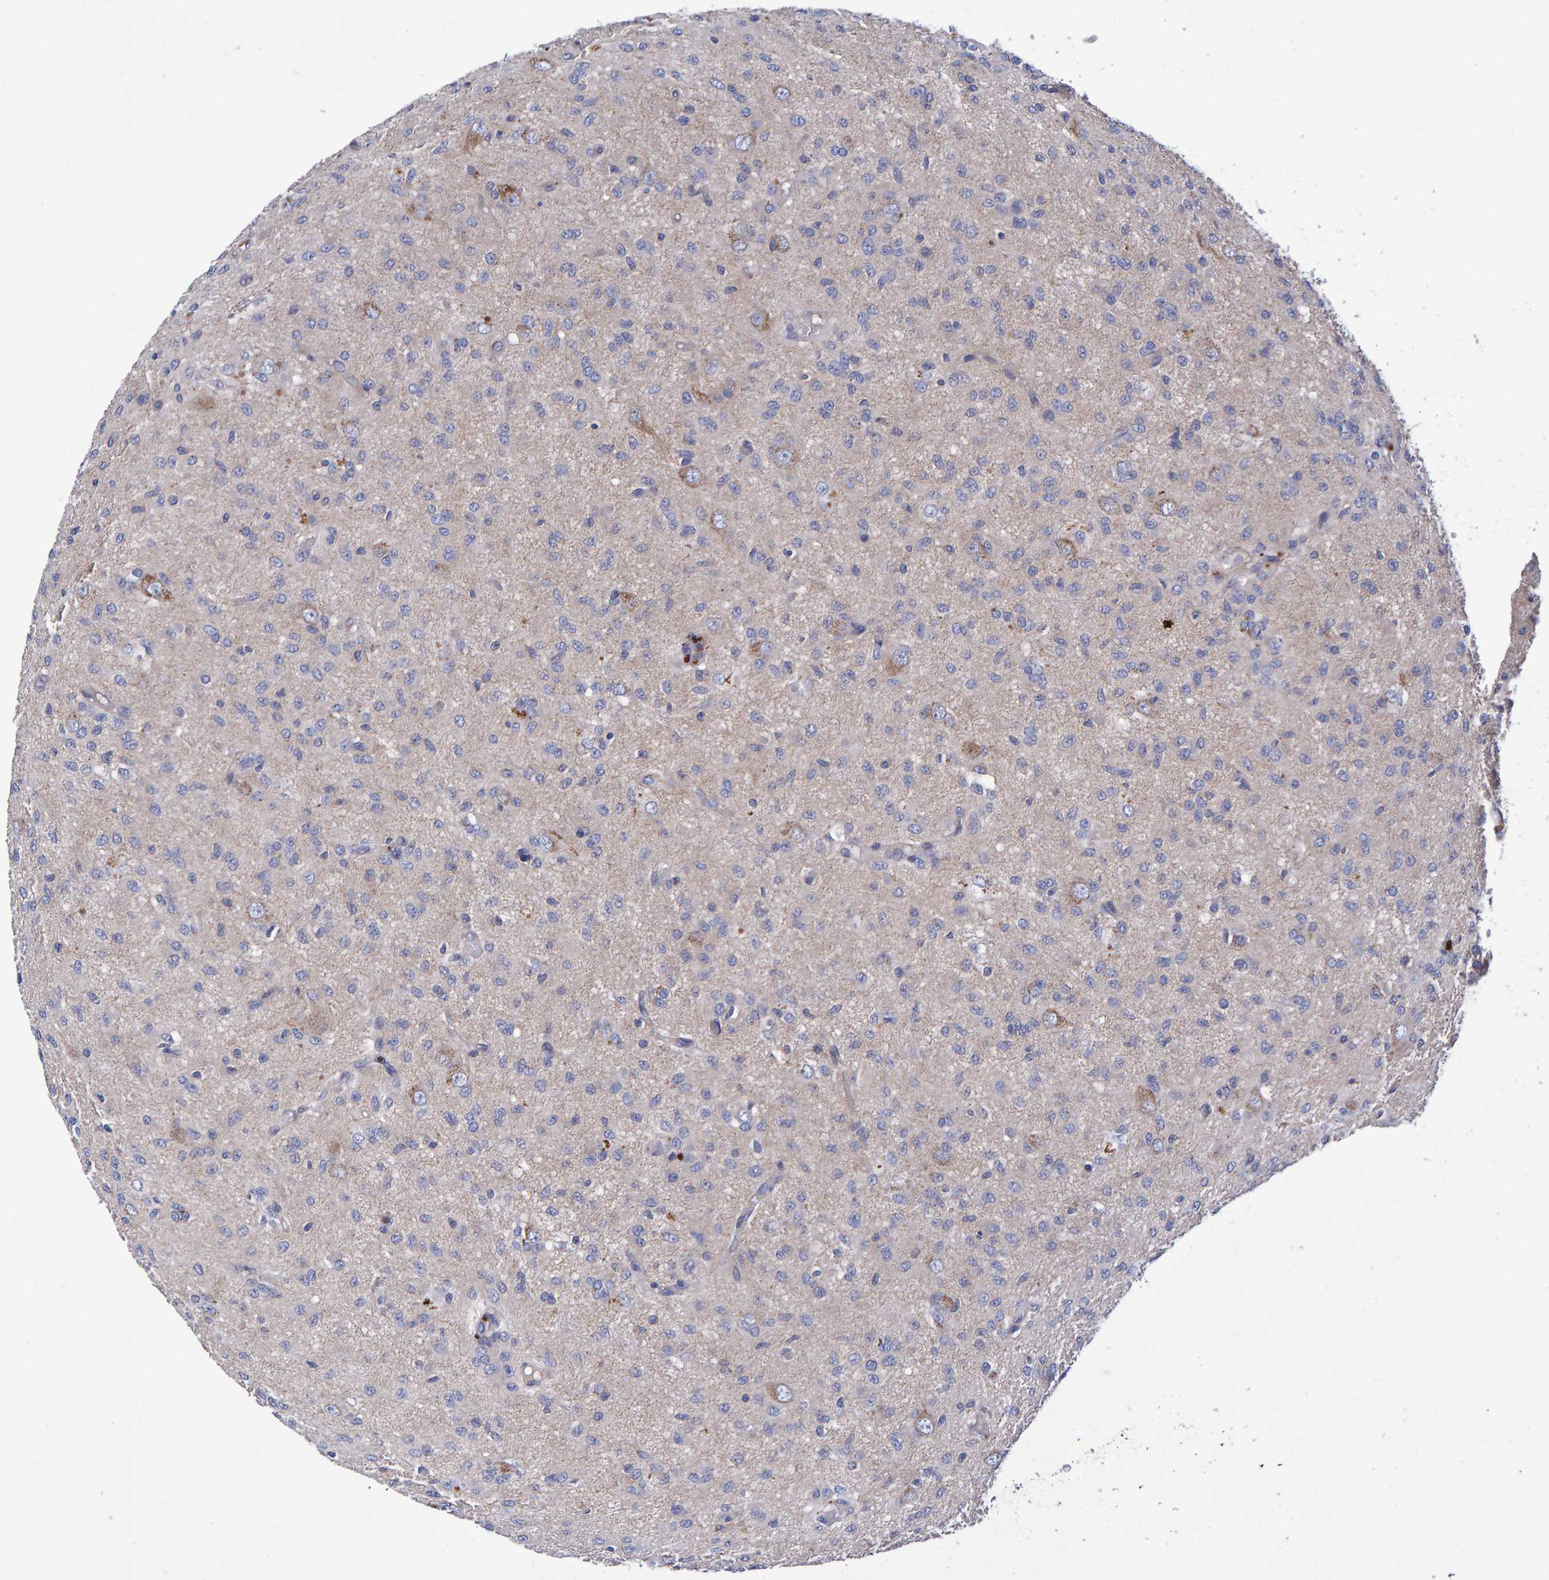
{"staining": {"intensity": "negative", "quantity": "none", "location": "none"}, "tissue": "glioma", "cell_type": "Tumor cells", "image_type": "cancer", "snomed": [{"axis": "morphology", "description": "Glioma, malignant, High grade"}, {"axis": "topography", "description": "Brain"}], "caption": "Immunohistochemistry micrograph of neoplastic tissue: human malignant glioma (high-grade) stained with DAB (3,3'-diaminobenzidine) displays no significant protein expression in tumor cells.", "gene": "EFR3A", "patient": {"sex": "female", "age": 59}}